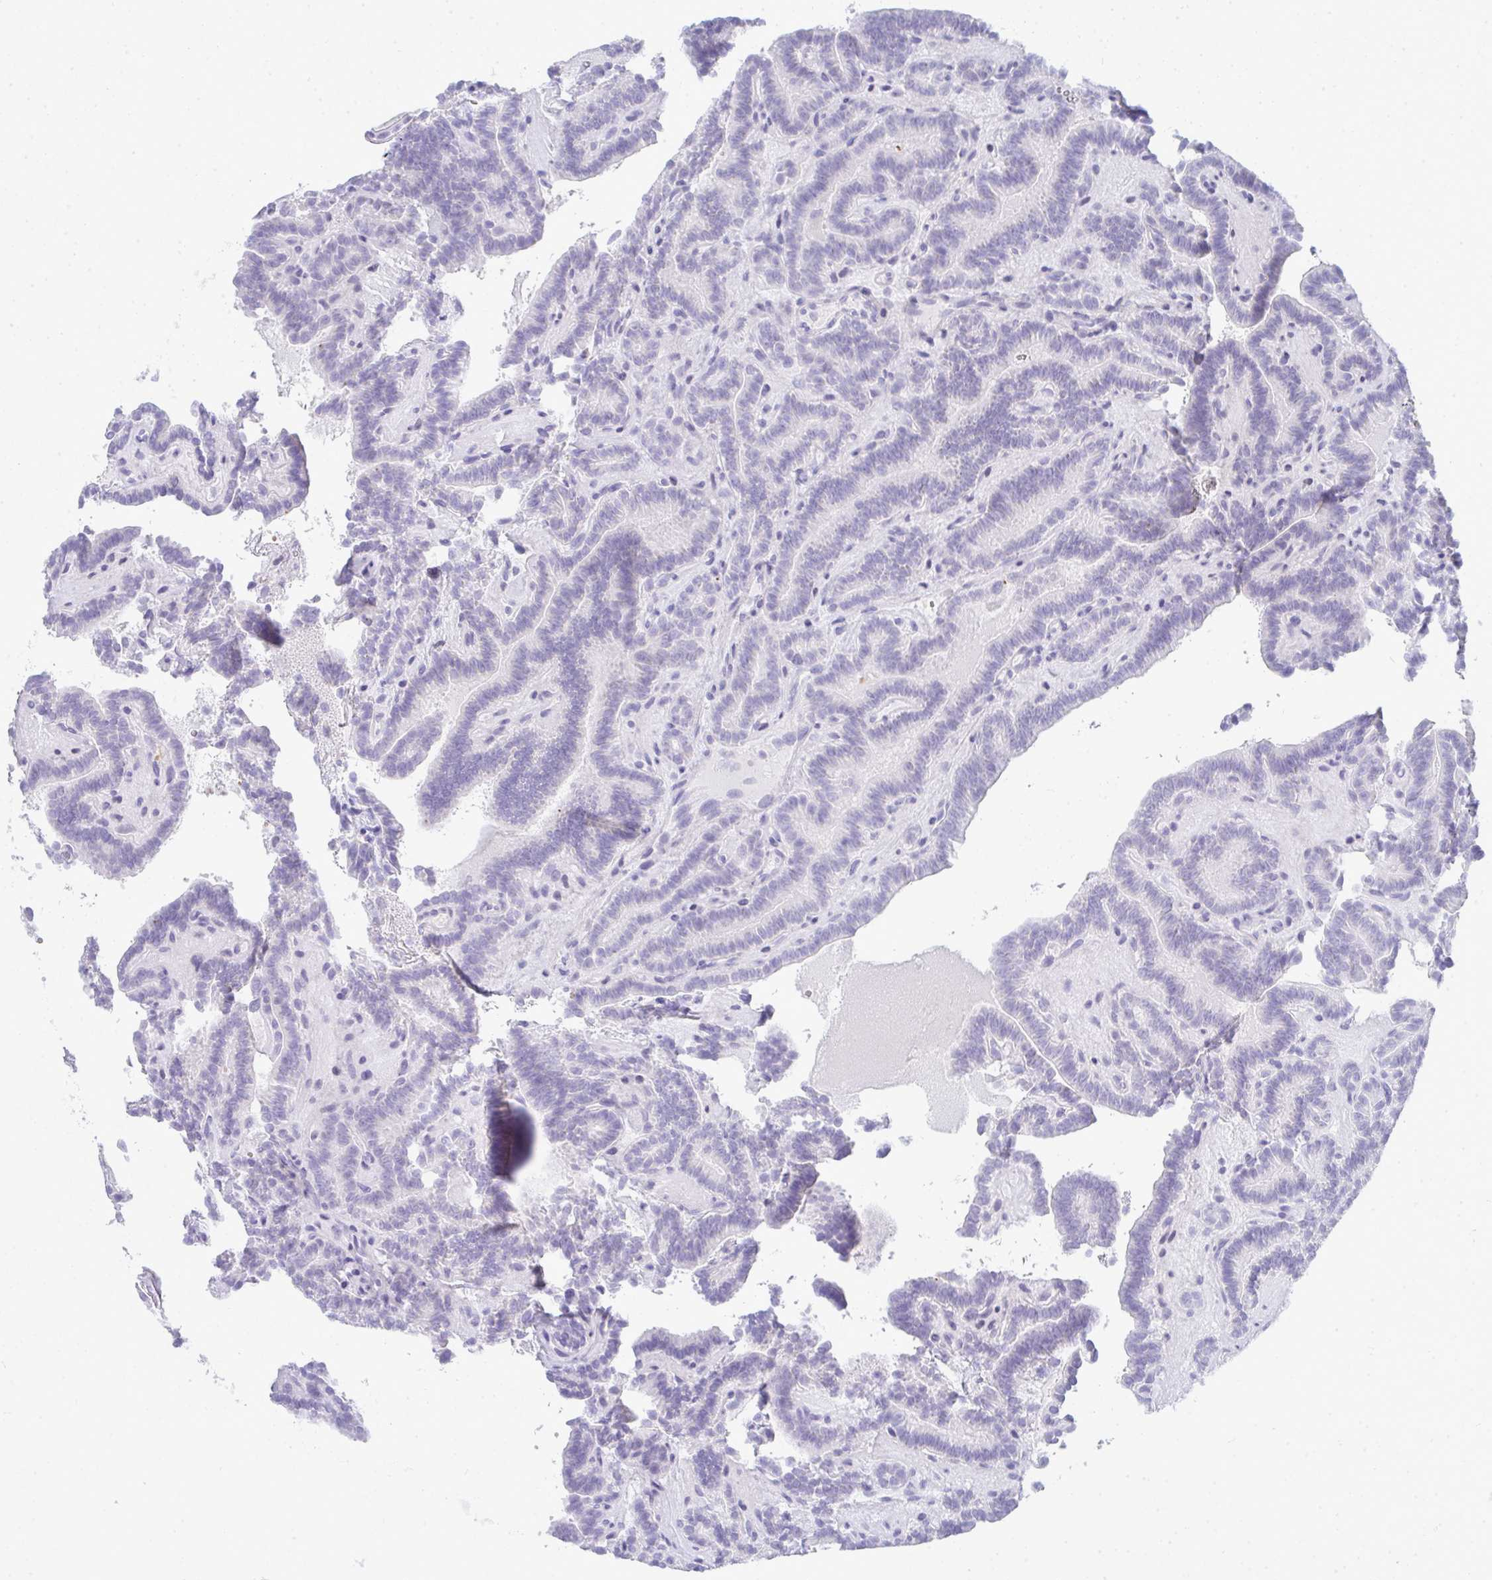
{"staining": {"intensity": "negative", "quantity": "none", "location": "none"}, "tissue": "thyroid cancer", "cell_type": "Tumor cells", "image_type": "cancer", "snomed": [{"axis": "morphology", "description": "Papillary adenocarcinoma, NOS"}, {"axis": "topography", "description": "Thyroid gland"}], "caption": "Immunohistochemical staining of human thyroid cancer displays no significant positivity in tumor cells.", "gene": "ZNF182", "patient": {"sex": "female", "age": 21}}